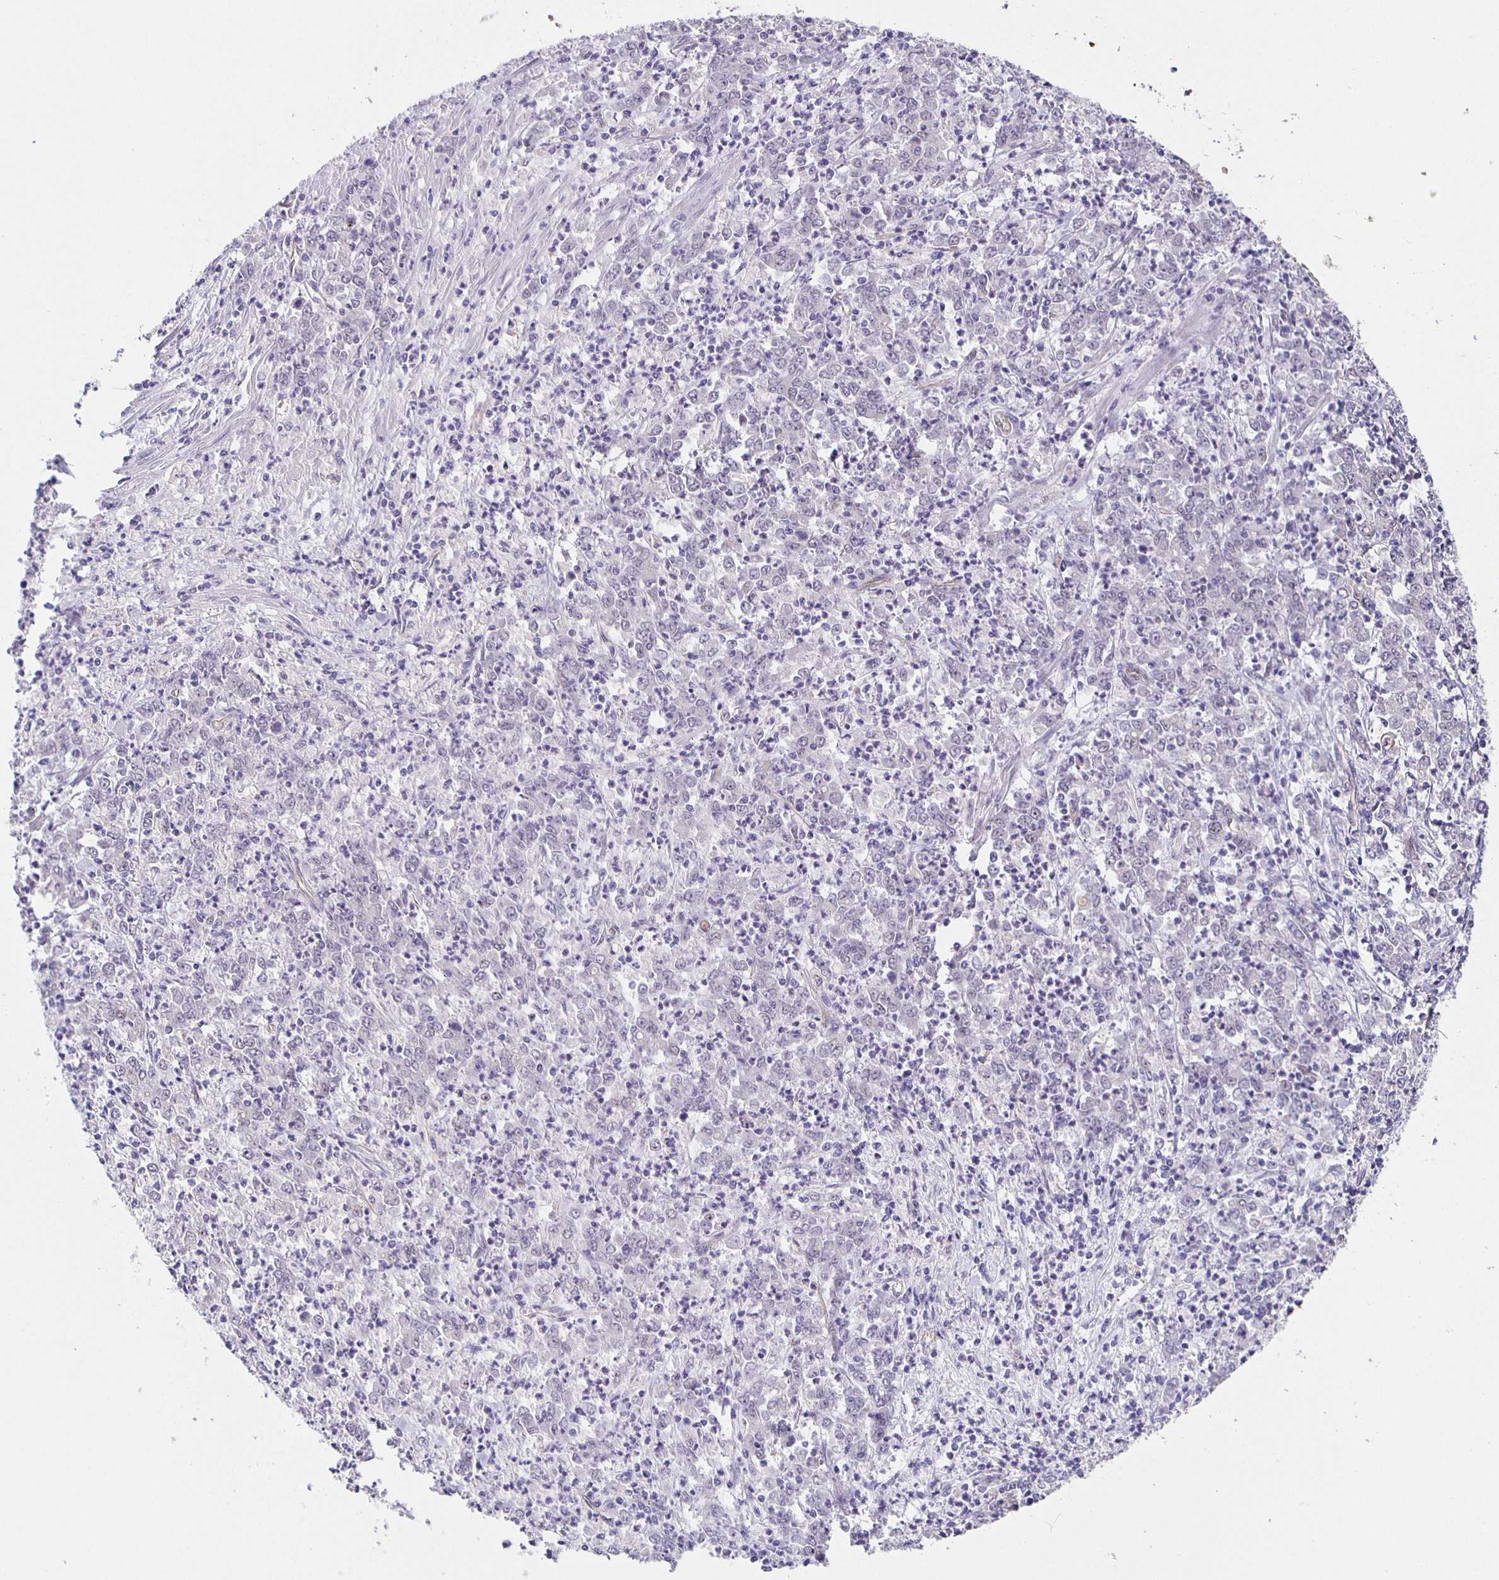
{"staining": {"intensity": "negative", "quantity": "none", "location": "none"}, "tissue": "stomach cancer", "cell_type": "Tumor cells", "image_type": "cancer", "snomed": [{"axis": "morphology", "description": "Adenocarcinoma, NOS"}, {"axis": "topography", "description": "Stomach, lower"}], "caption": "There is no significant positivity in tumor cells of stomach adenocarcinoma.", "gene": "JMJD4", "patient": {"sex": "female", "age": 71}}